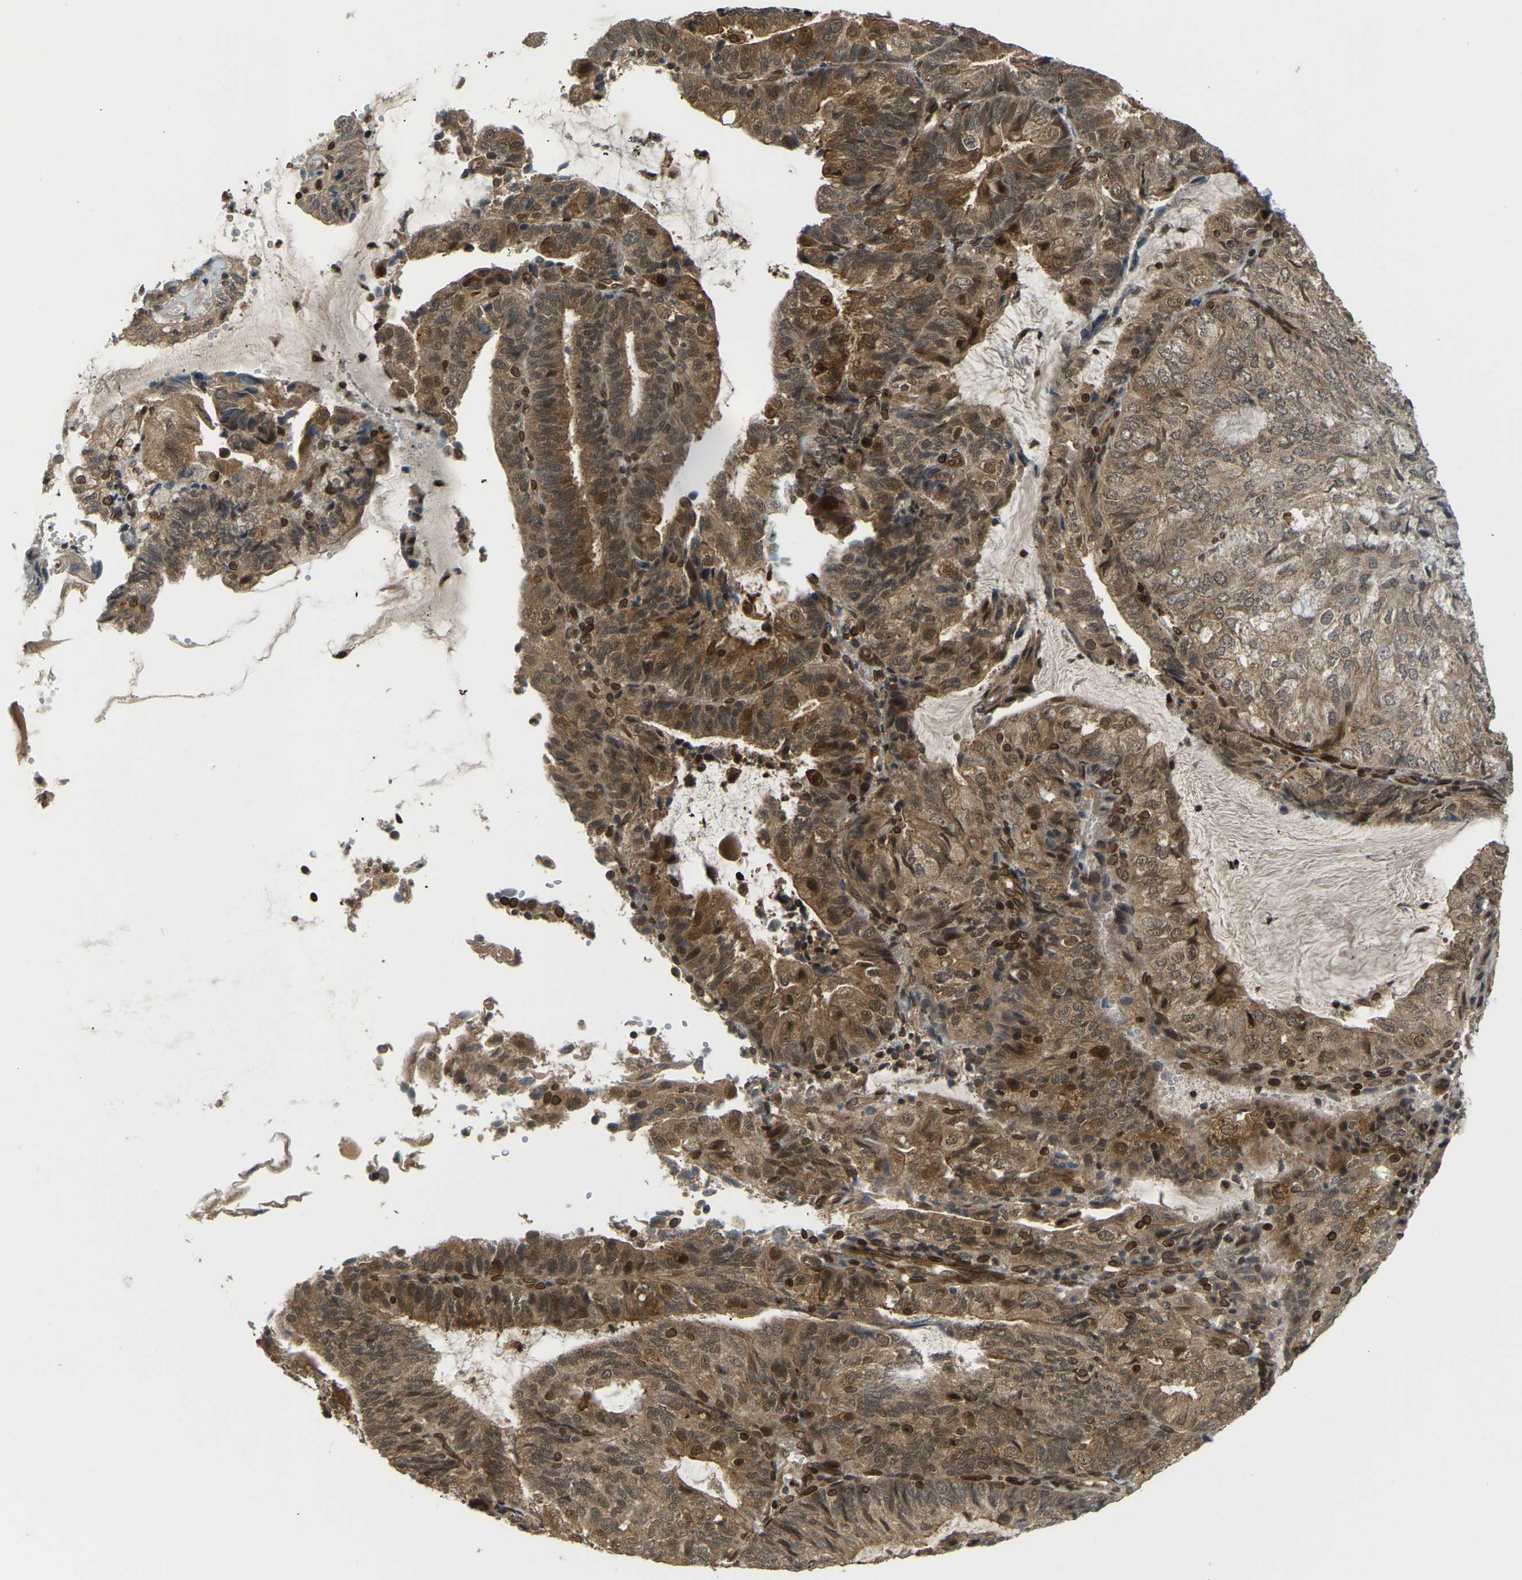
{"staining": {"intensity": "moderate", "quantity": ">75%", "location": "cytoplasmic/membranous,nuclear"}, "tissue": "endometrial cancer", "cell_type": "Tumor cells", "image_type": "cancer", "snomed": [{"axis": "morphology", "description": "Adenocarcinoma, NOS"}, {"axis": "topography", "description": "Endometrium"}], "caption": "There is medium levels of moderate cytoplasmic/membranous and nuclear expression in tumor cells of endometrial cancer (adenocarcinoma), as demonstrated by immunohistochemical staining (brown color).", "gene": "SYNE1", "patient": {"sex": "female", "age": 81}}